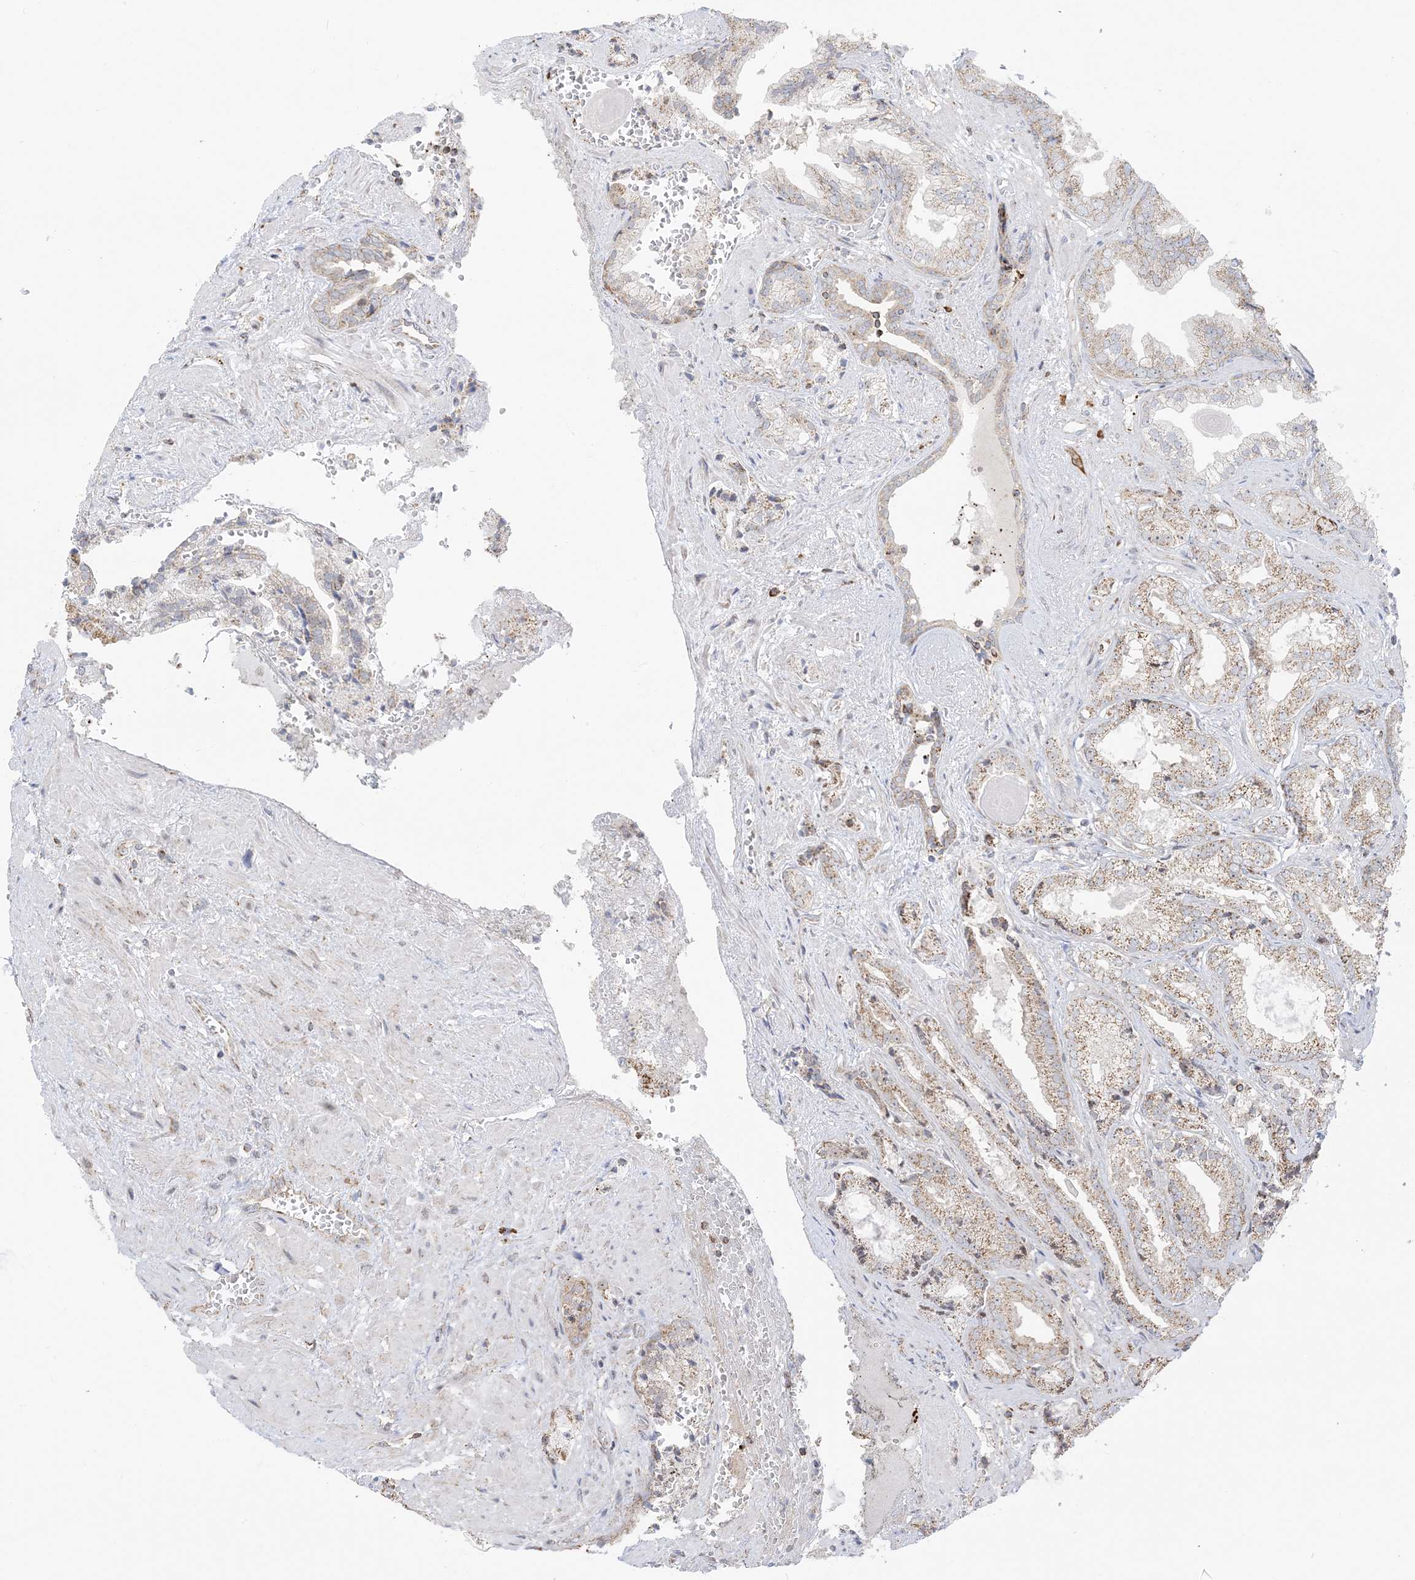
{"staining": {"intensity": "moderate", "quantity": "25%-75%", "location": "cytoplasmic/membranous"}, "tissue": "prostate cancer", "cell_type": "Tumor cells", "image_type": "cancer", "snomed": [{"axis": "morphology", "description": "Adenocarcinoma, High grade"}, {"axis": "topography", "description": "Prostate"}], "caption": "Tumor cells demonstrate medium levels of moderate cytoplasmic/membranous staining in about 25%-75% of cells in prostate cancer (high-grade adenocarcinoma).", "gene": "MAPKBP1", "patient": {"sex": "male", "age": 71}}